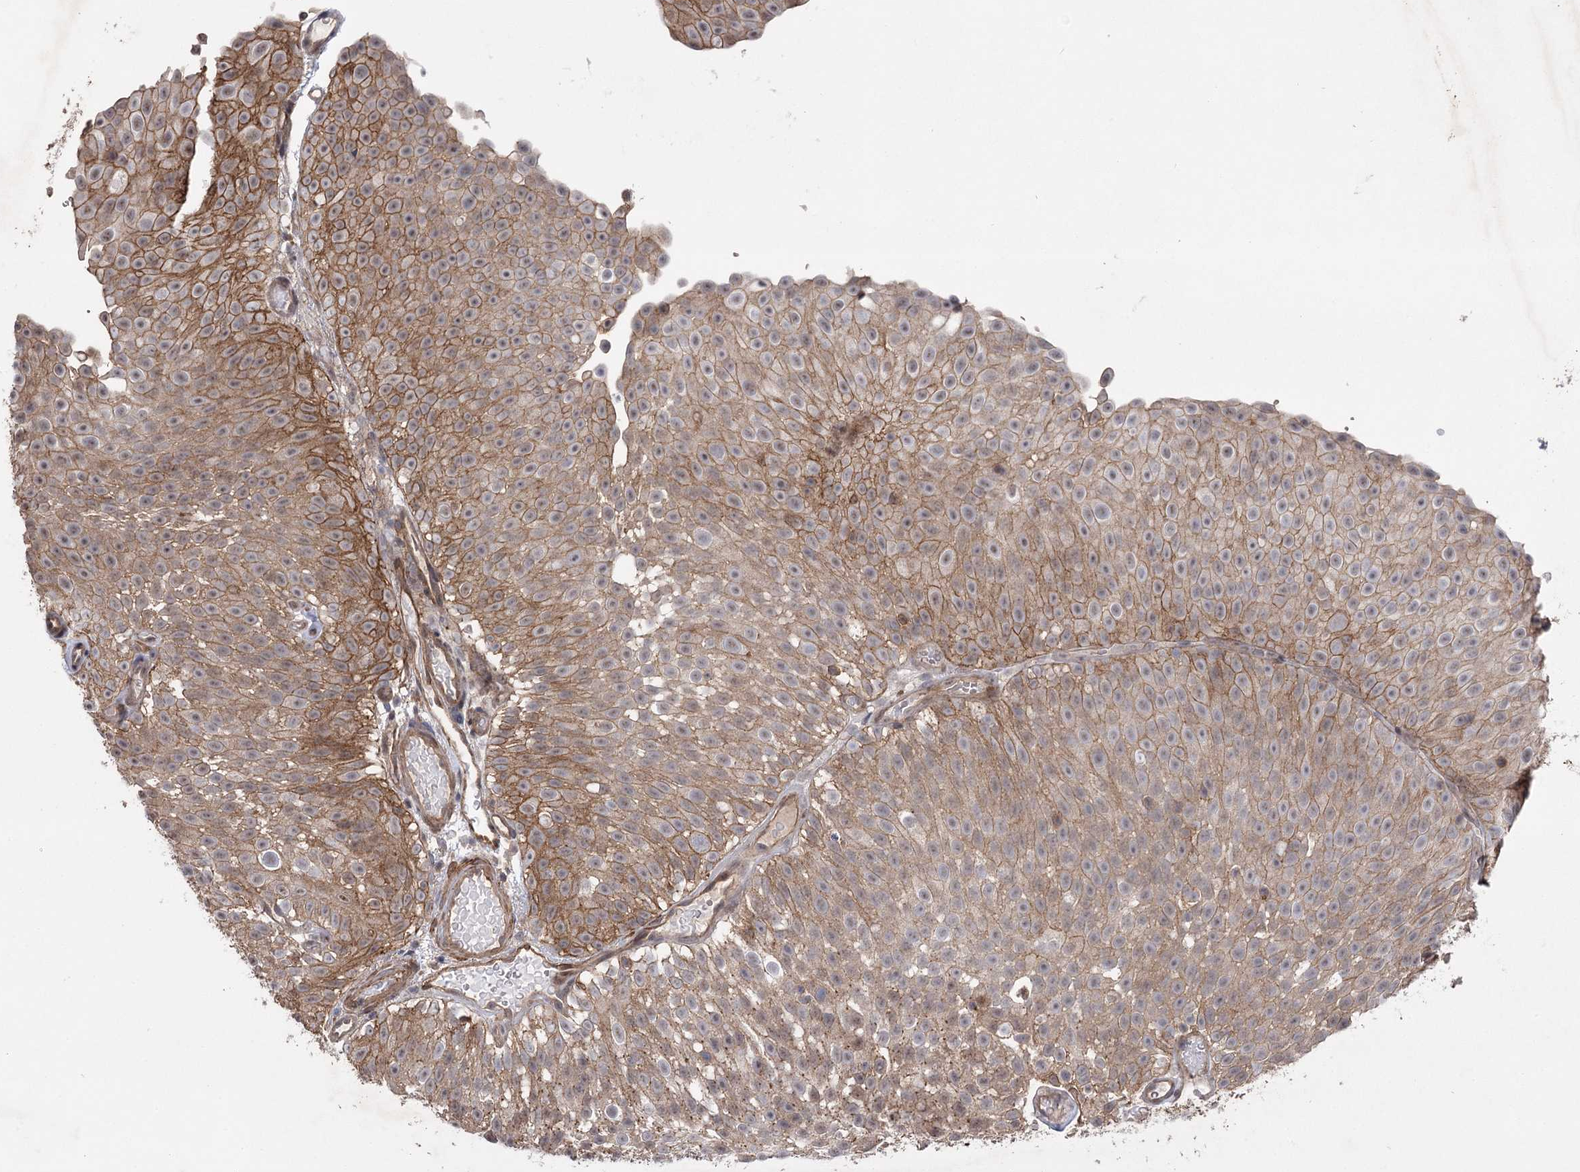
{"staining": {"intensity": "moderate", "quantity": ">75%", "location": "cytoplasmic/membranous"}, "tissue": "urothelial cancer", "cell_type": "Tumor cells", "image_type": "cancer", "snomed": [{"axis": "morphology", "description": "Urothelial carcinoma, Low grade"}, {"axis": "topography", "description": "Urinary bladder"}], "caption": "Urothelial cancer stained with a protein marker displays moderate staining in tumor cells.", "gene": "KCNN2", "patient": {"sex": "male", "age": 78}}